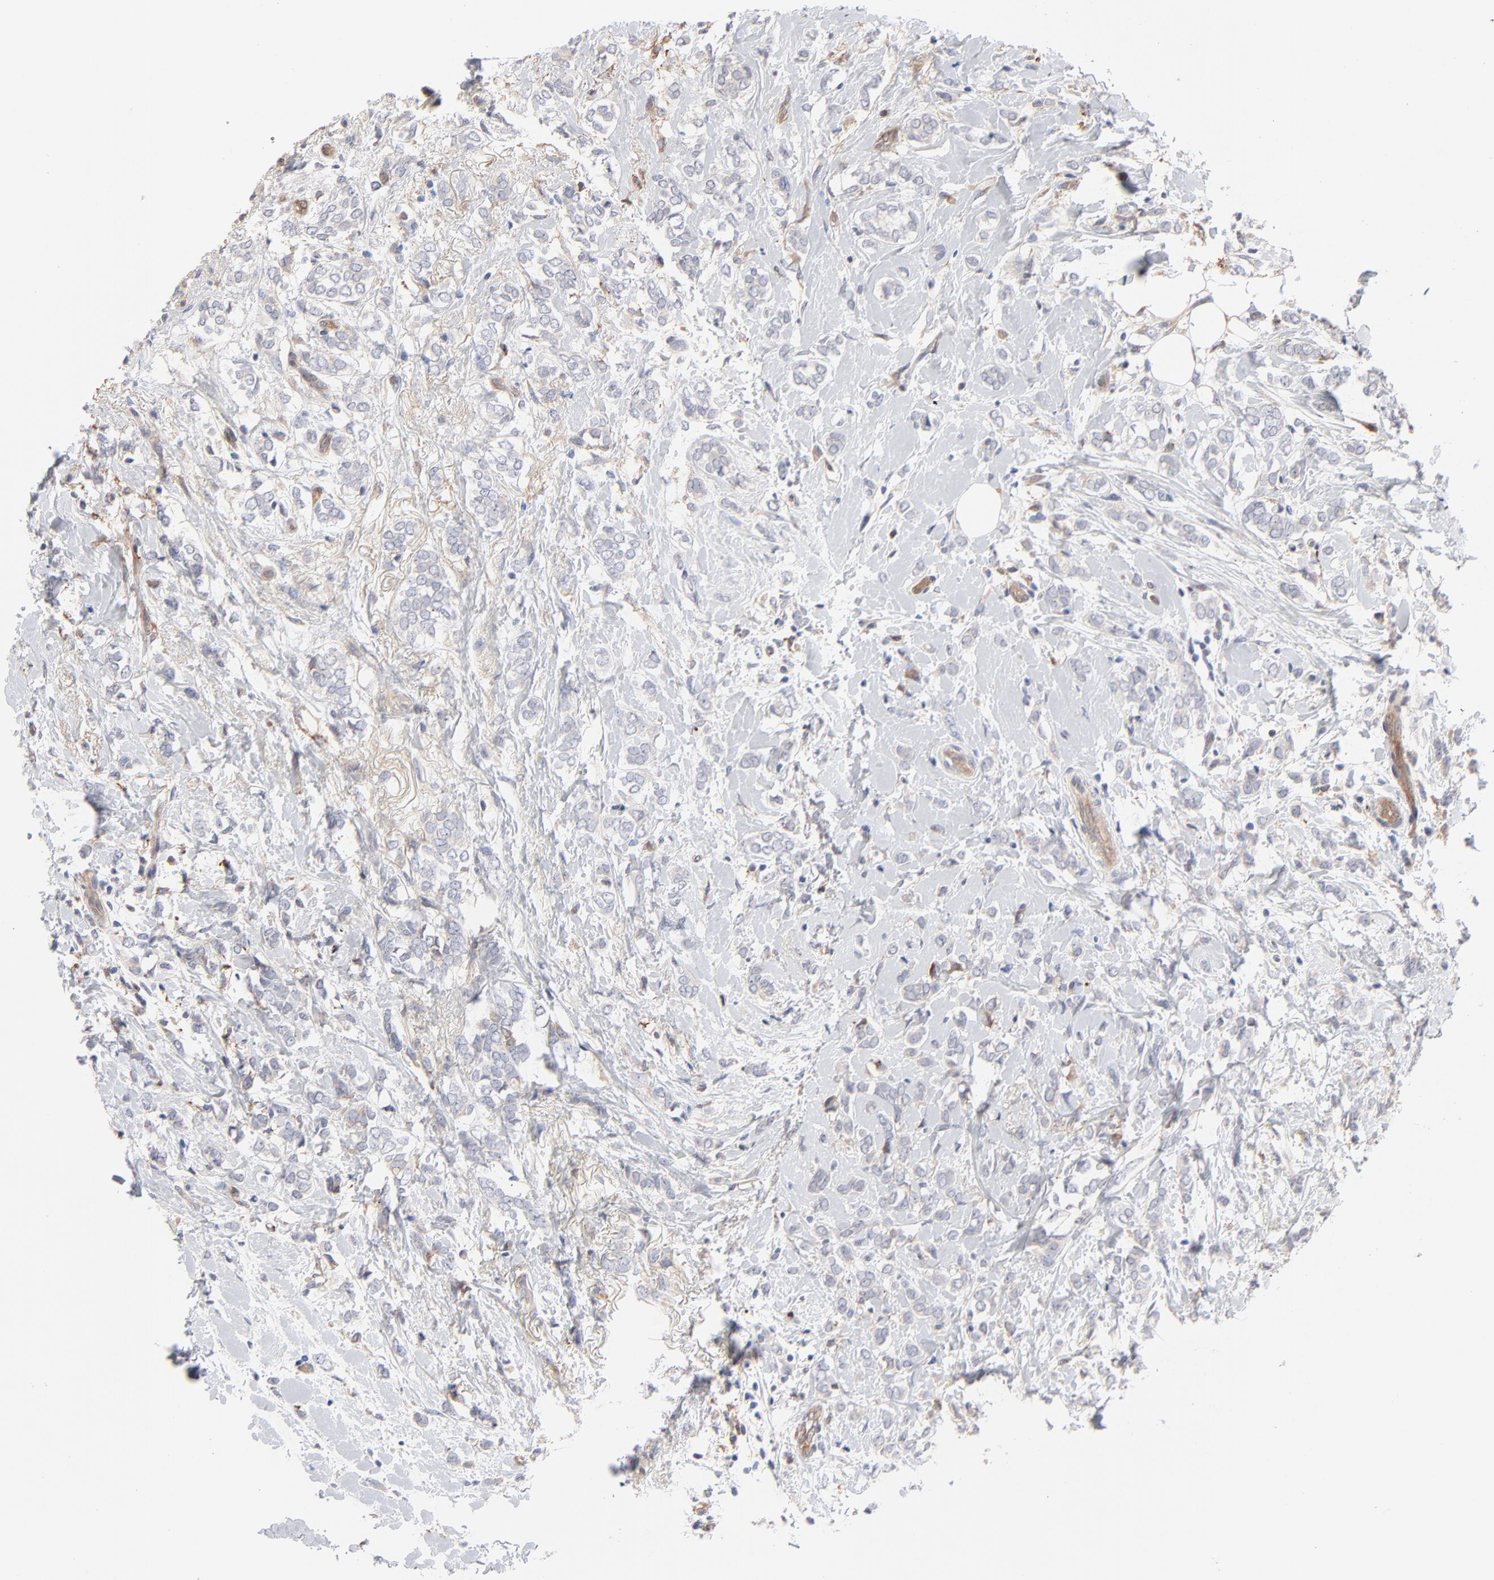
{"staining": {"intensity": "negative", "quantity": "none", "location": "none"}, "tissue": "breast cancer", "cell_type": "Tumor cells", "image_type": "cancer", "snomed": [{"axis": "morphology", "description": "Normal tissue, NOS"}, {"axis": "morphology", "description": "Lobular carcinoma"}, {"axis": "topography", "description": "Breast"}], "caption": "Immunohistochemistry image of breast cancer stained for a protein (brown), which shows no positivity in tumor cells. (DAB (3,3'-diaminobenzidine) immunohistochemistry (IHC) with hematoxylin counter stain).", "gene": "ARRB1", "patient": {"sex": "female", "age": 47}}